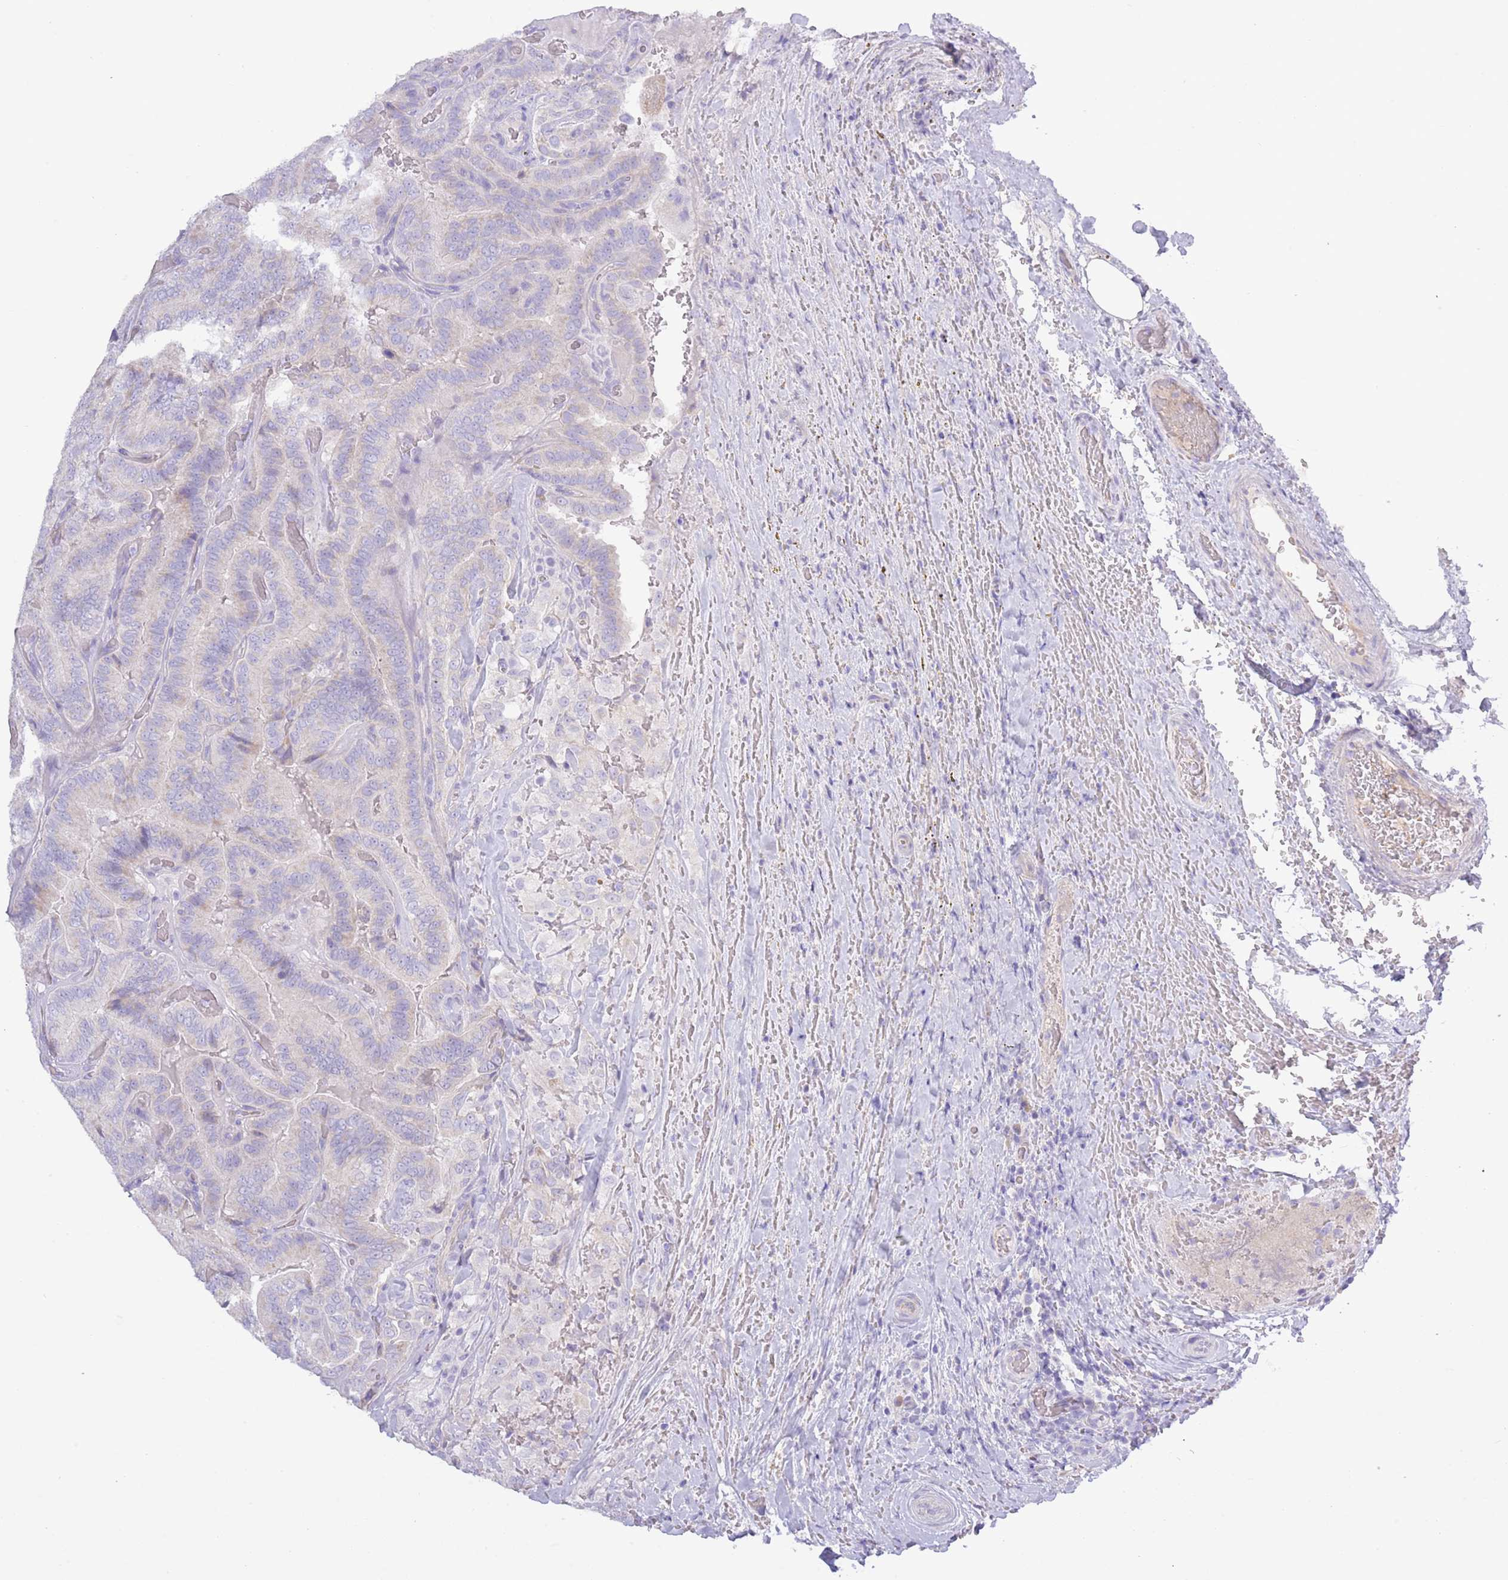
{"staining": {"intensity": "negative", "quantity": "none", "location": "none"}, "tissue": "thyroid cancer", "cell_type": "Tumor cells", "image_type": "cancer", "snomed": [{"axis": "morphology", "description": "Papillary adenocarcinoma, NOS"}, {"axis": "topography", "description": "Thyroid gland"}], "caption": "DAB immunohistochemical staining of human thyroid cancer (papillary adenocarcinoma) exhibits no significant staining in tumor cells.", "gene": "ACR", "patient": {"sex": "male", "age": 61}}